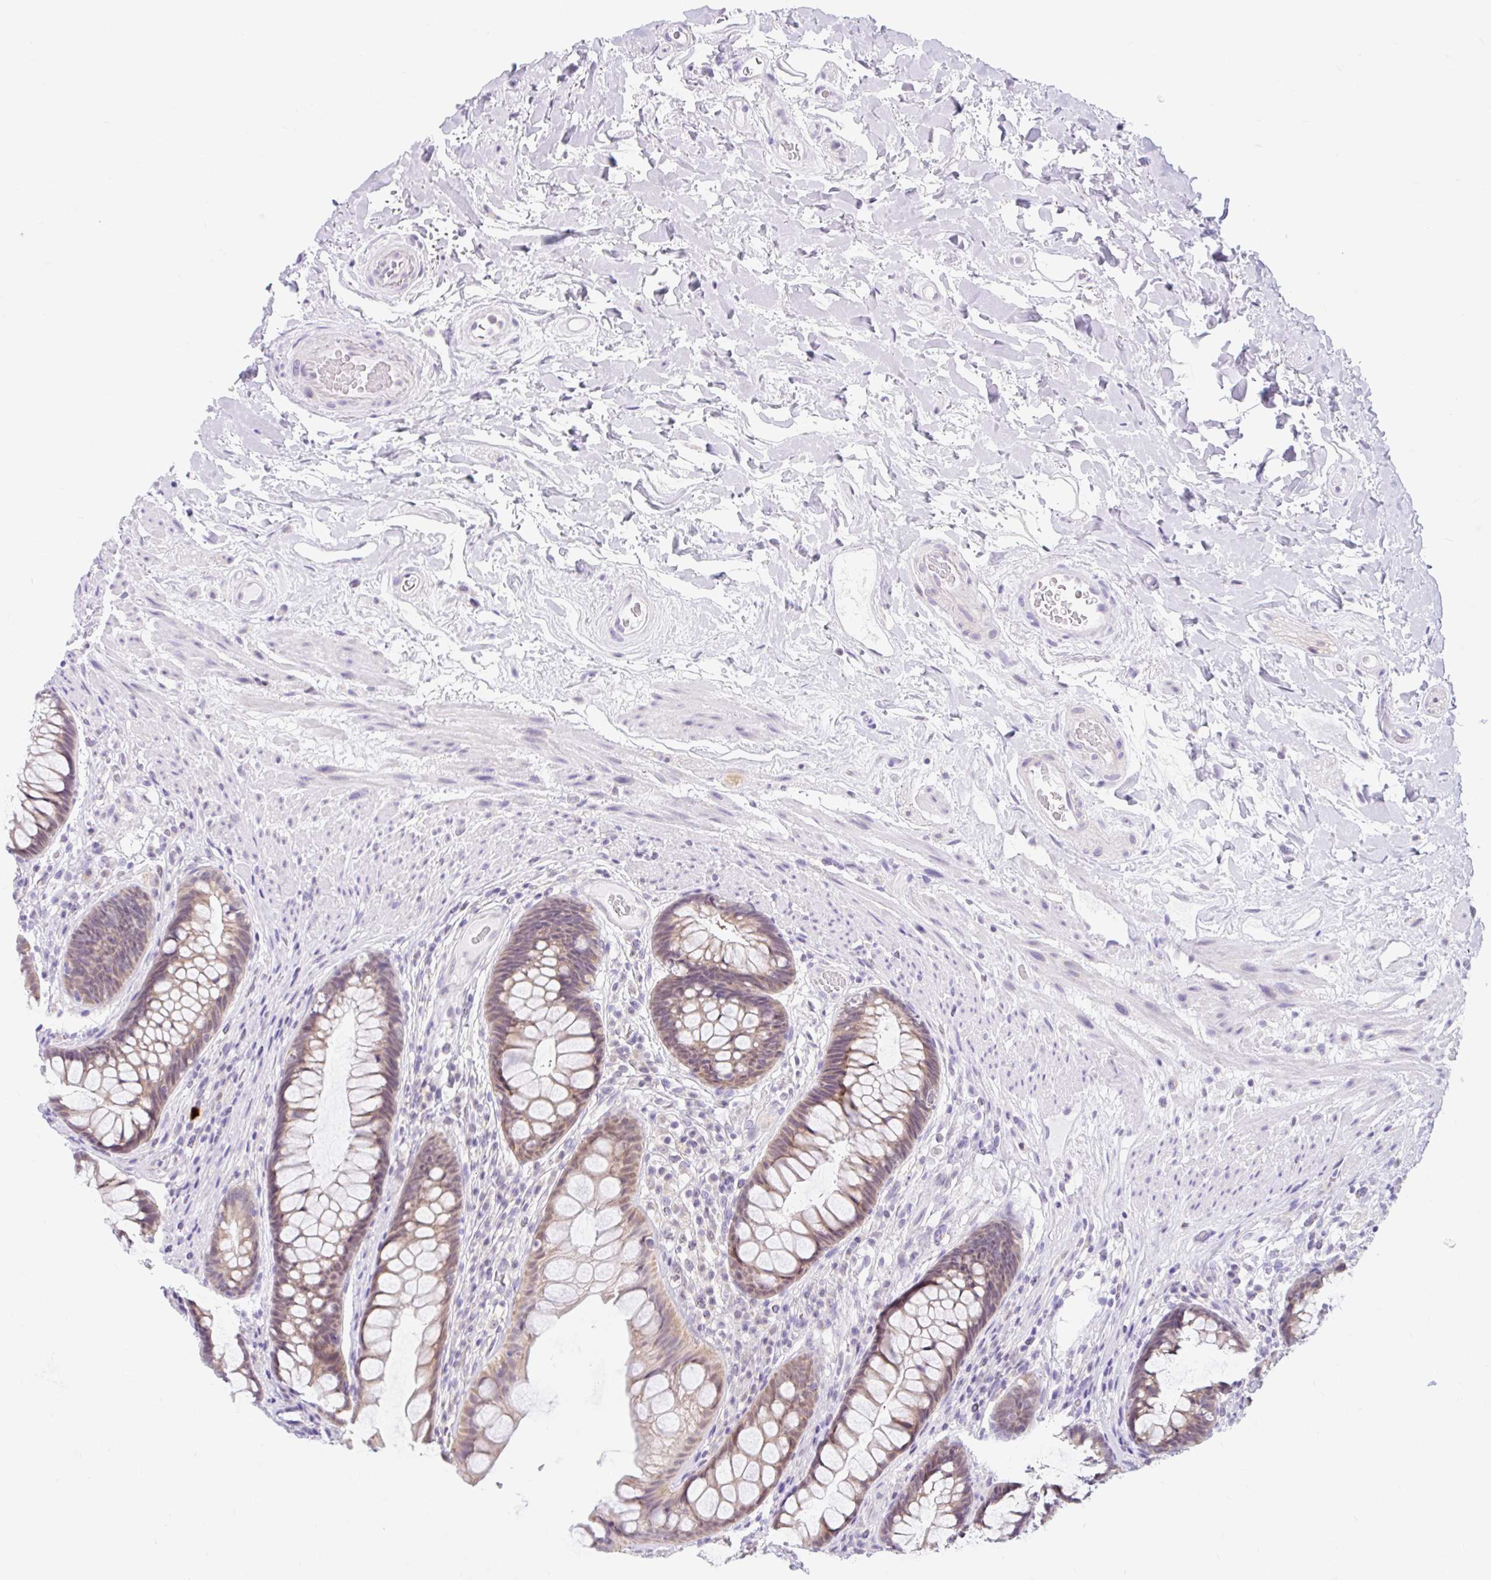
{"staining": {"intensity": "moderate", "quantity": ">75%", "location": "cytoplasmic/membranous"}, "tissue": "rectum", "cell_type": "Glandular cells", "image_type": "normal", "snomed": [{"axis": "morphology", "description": "Normal tissue, NOS"}, {"axis": "topography", "description": "Rectum"}], "caption": "Glandular cells demonstrate medium levels of moderate cytoplasmic/membranous positivity in approximately >75% of cells in unremarkable human rectum.", "gene": "ITPK1", "patient": {"sex": "male", "age": 74}}